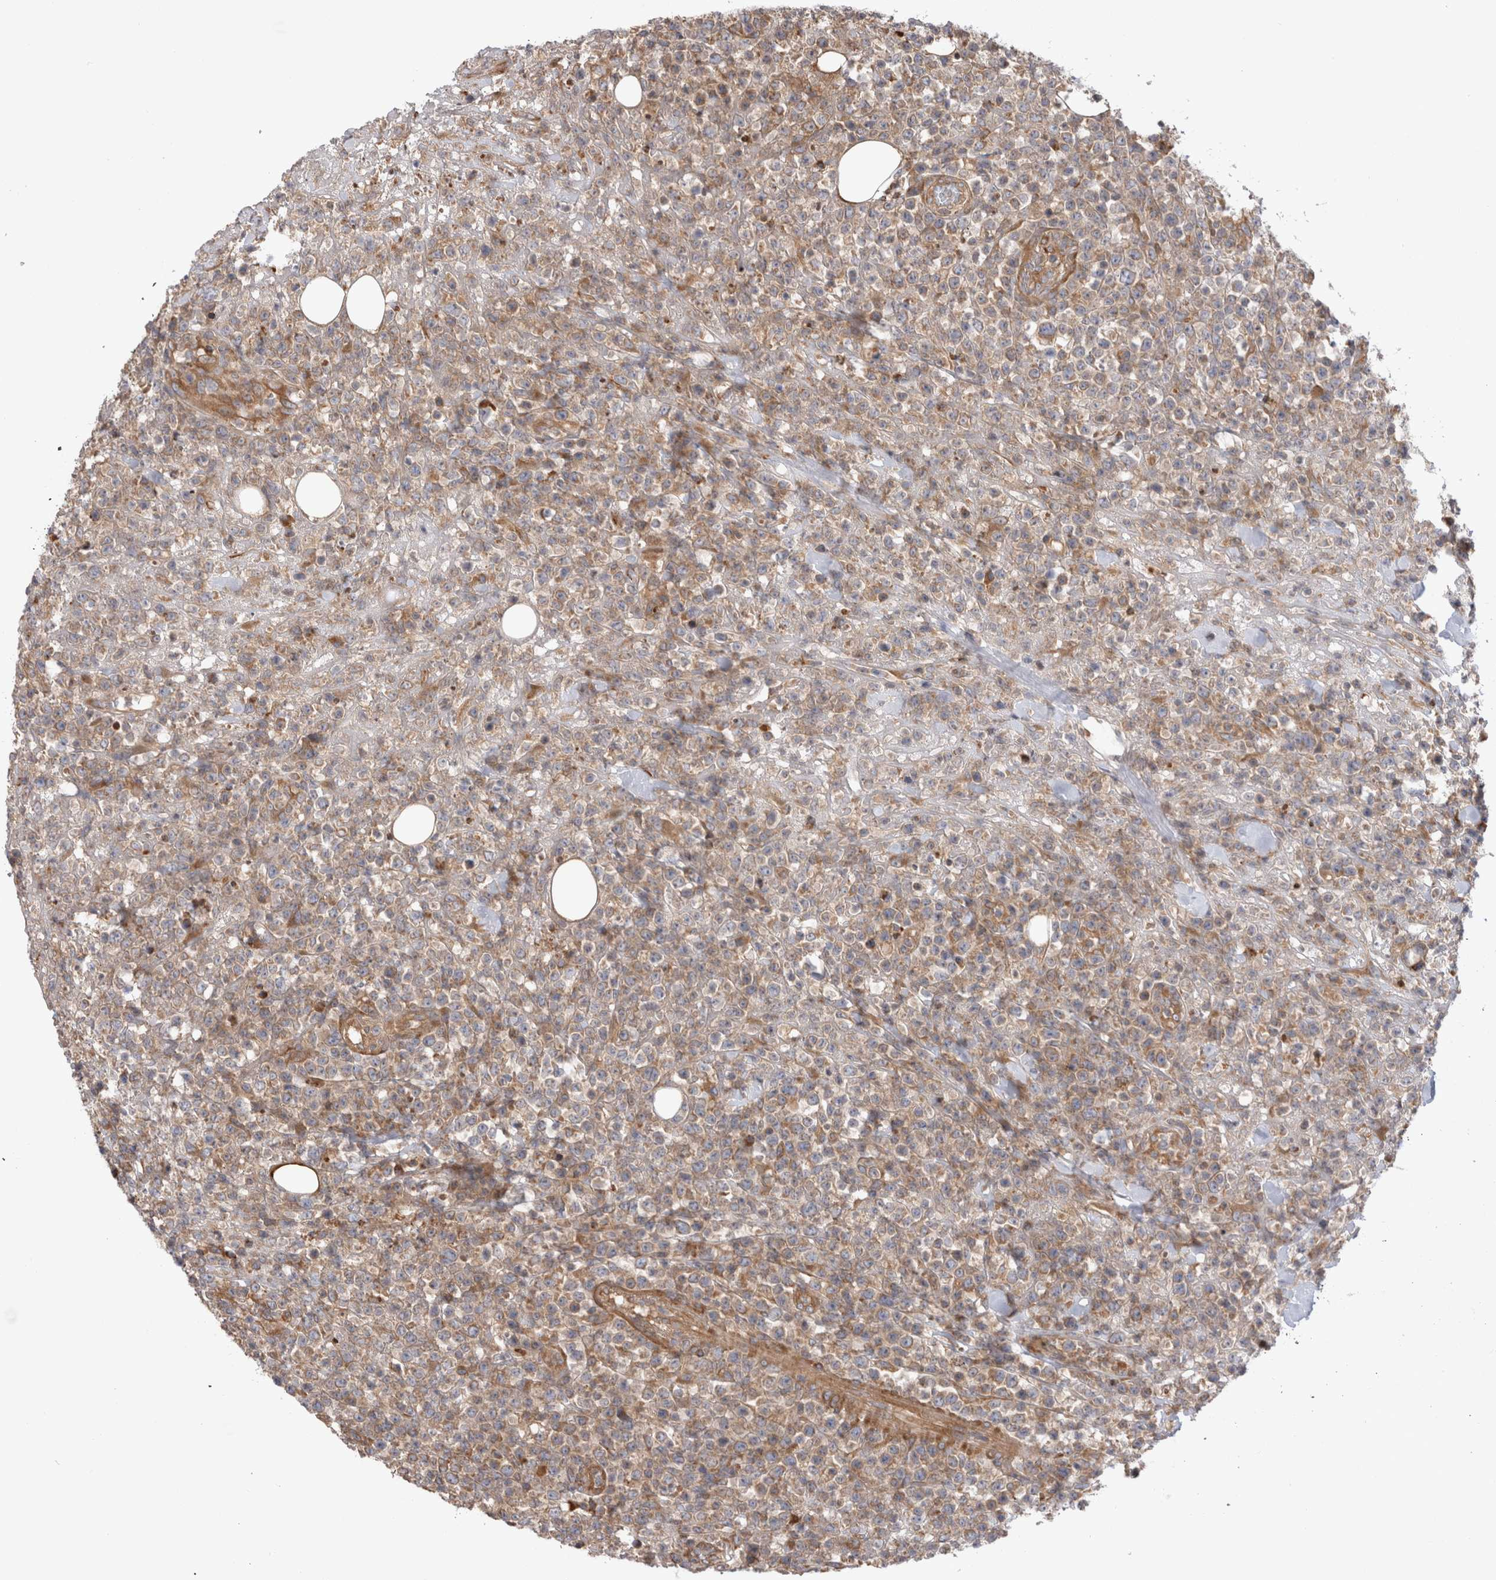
{"staining": {"intensity": "moderate", "quantity": "<25%", "location": "cytoplasmic/membranous"}, "tissue": "lymphoma", "cell_type": "Tumor cells", "image_type": "cancer", "snomed": [{"axis": "morphology", "description": "Malignant lymphoma, non-Hodgkin's type, High grade"}, {"axis": "topography", "description": "Colon"}], "caption": "Protein staining shows moderate cytoplasmic/membranous expression in about <25% of tumor cells in lymphoma.", "gene": "PDCD10", "patient": {"sex": "female", "age": 53}}